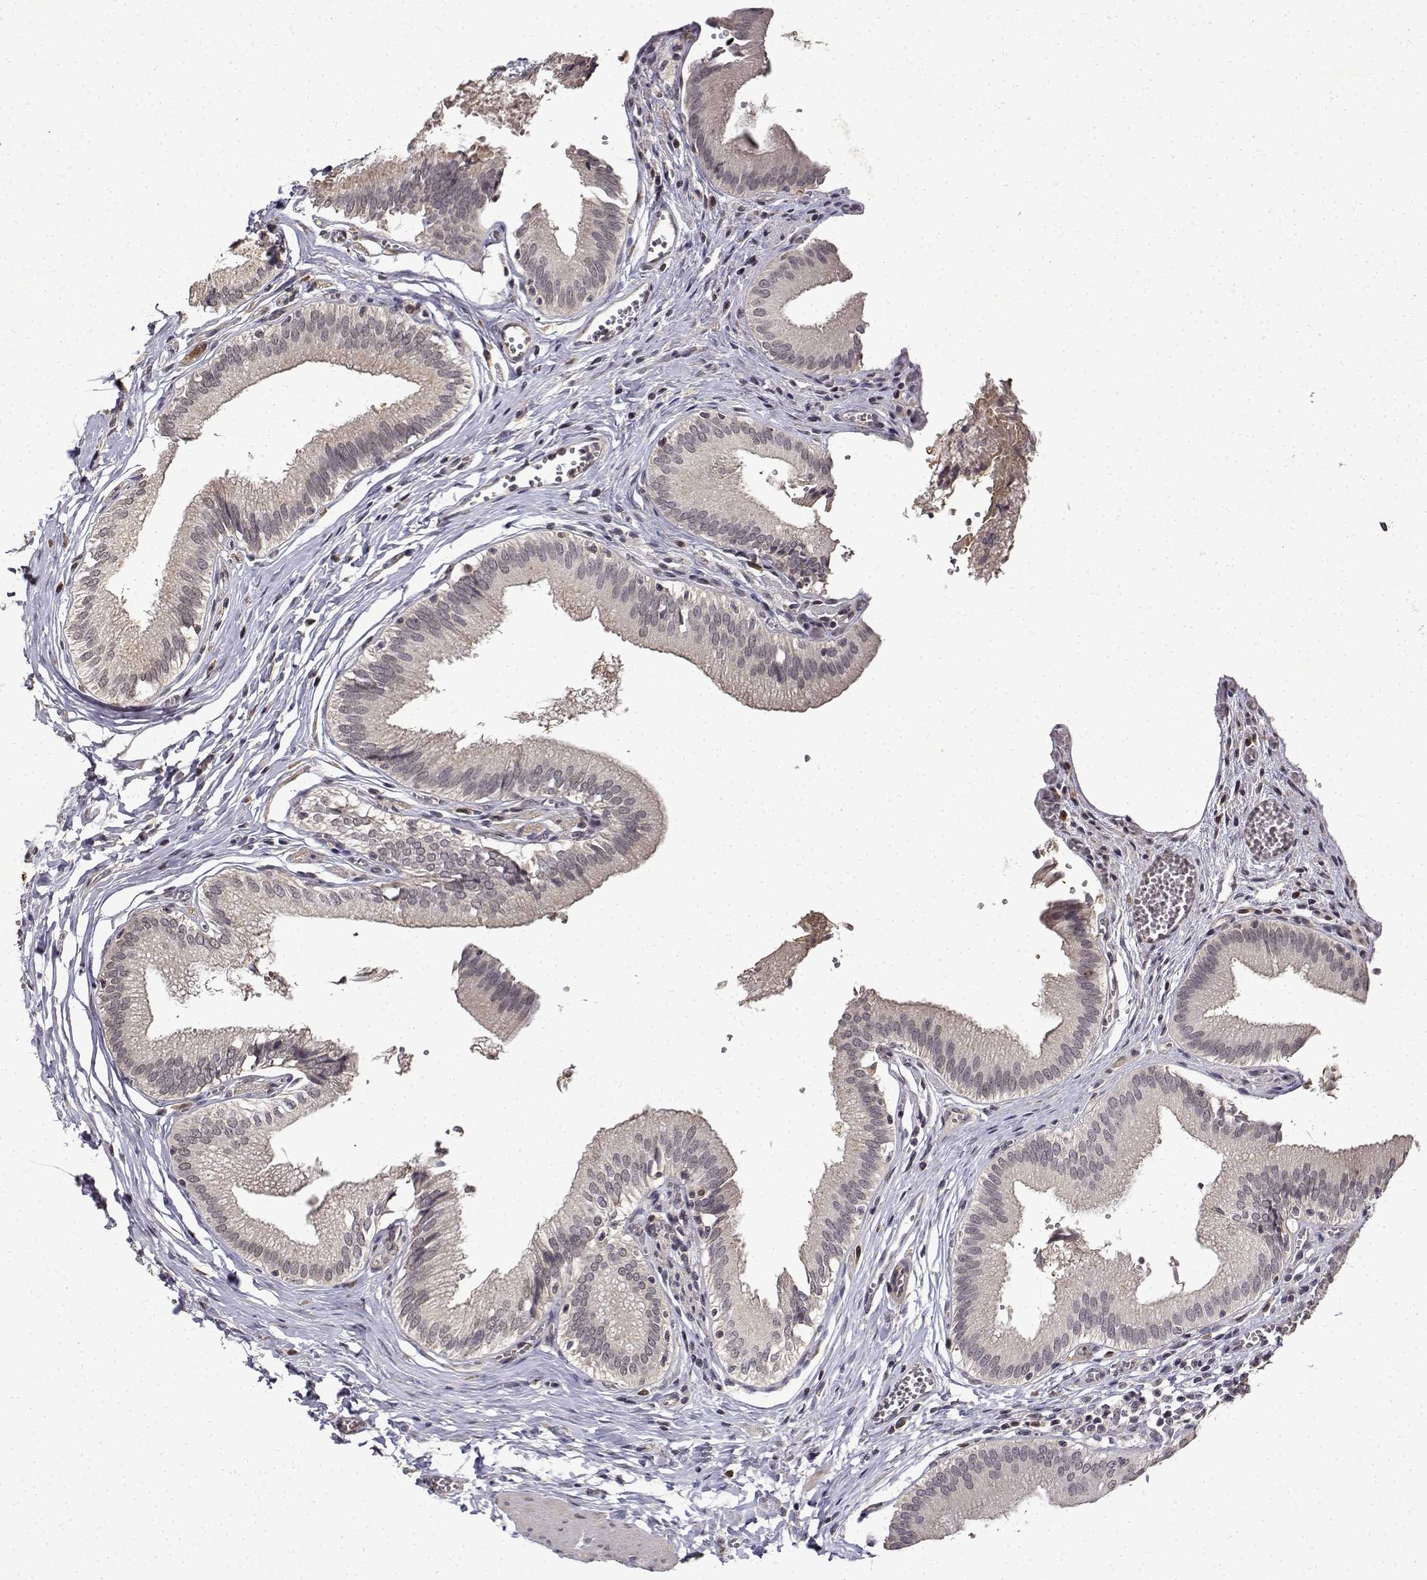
{"staining": {"intensity": "negative", "quantity": "none", "location": "none"}, "tissue": "gallbladder", "cell_type": "Glandular cells", "image_type": "normal", "snomed": [{"axis": "morphology", "description": "Normal tissue, NOS"}, {"axis": "topography", "description": "Gallbladder"}, {"axis": "topography", "description": "Peripheral nerve tissue"}], "caption": "The histopathology image shows no staining of glandular cells in benign gallbladder.", "gene": "BDNF", "patient": {"sex": "male", "age": 17}}